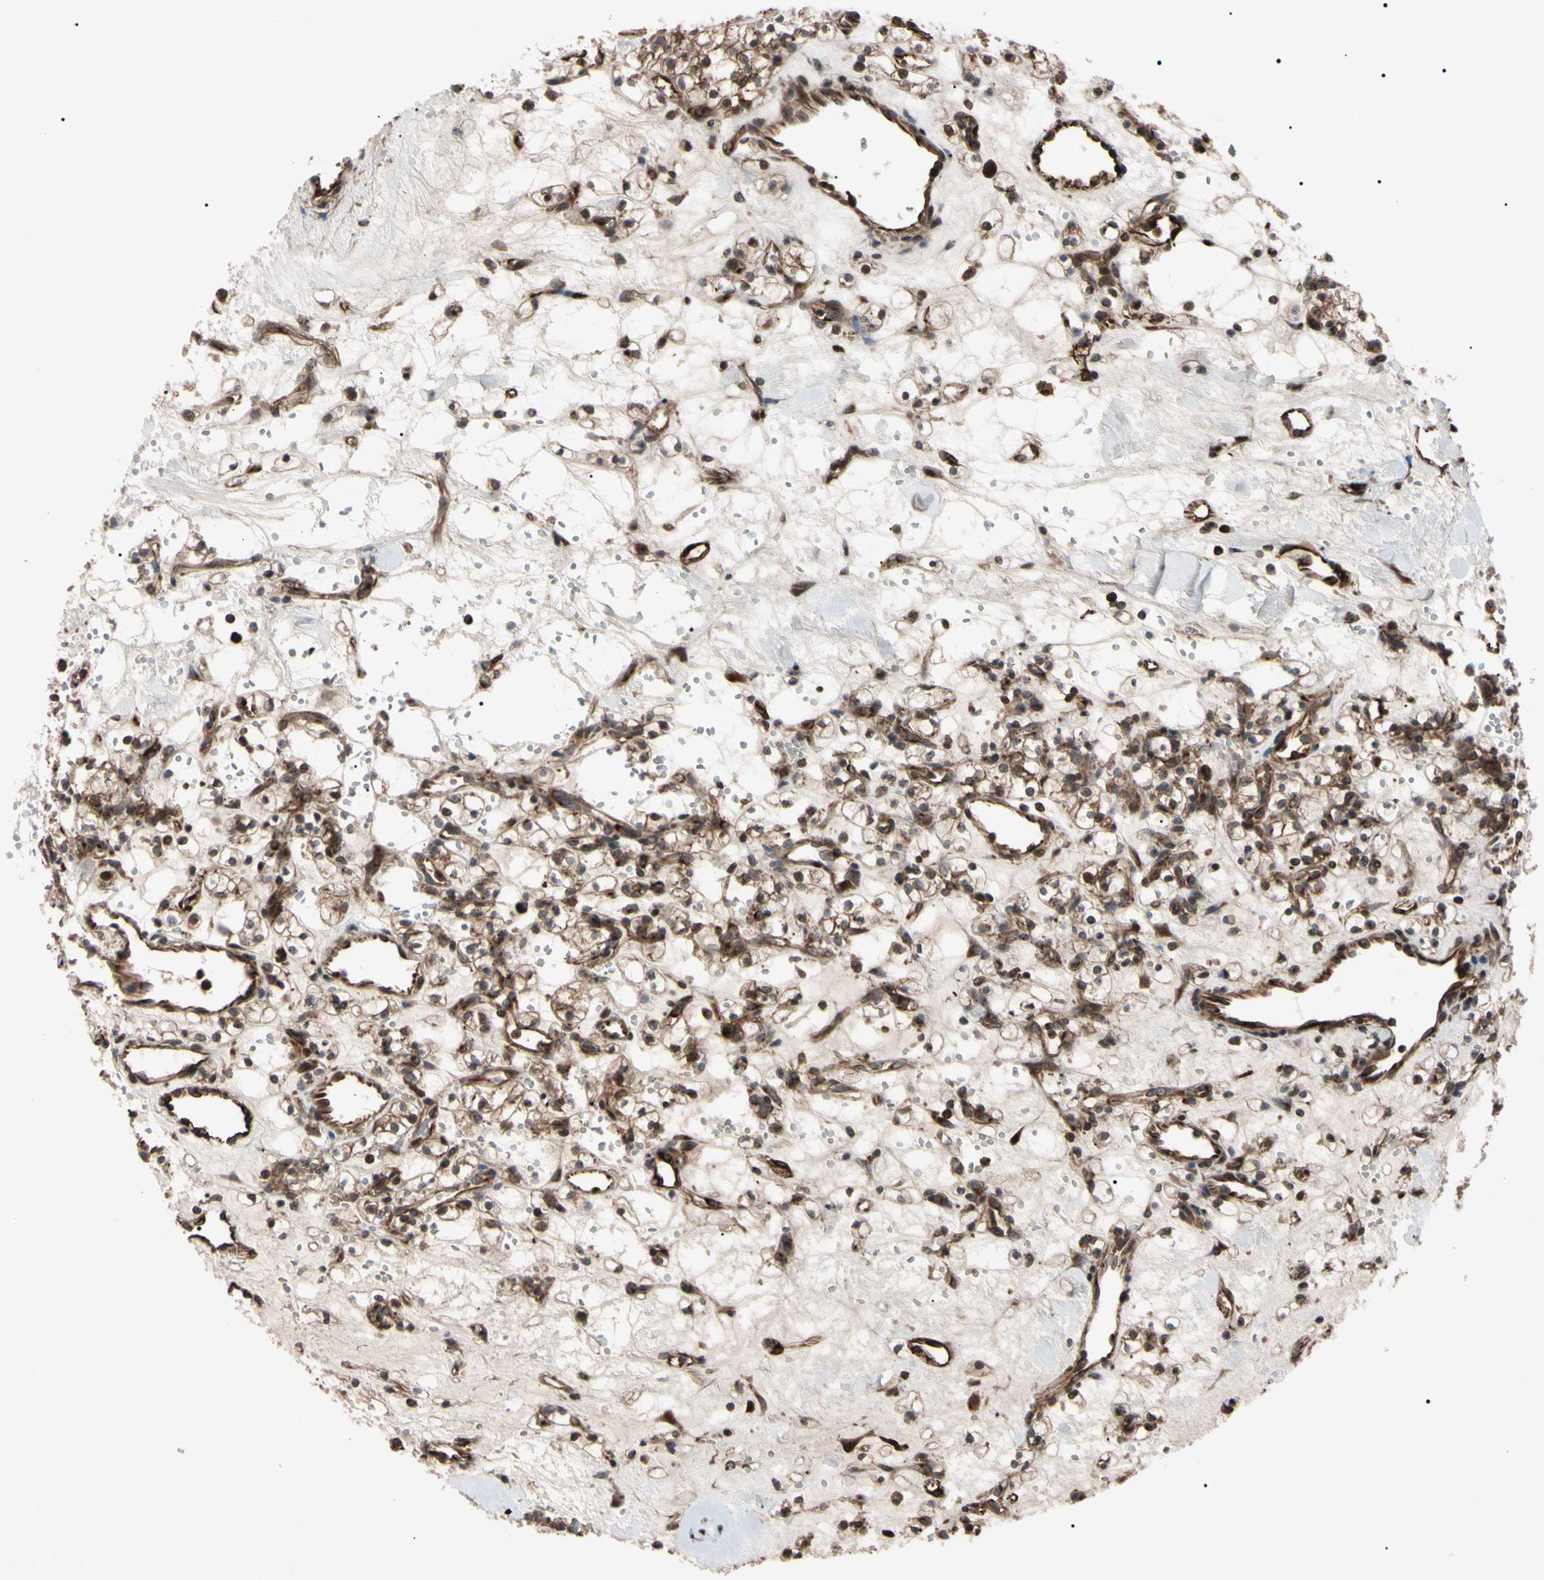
{"staining": {"intensity": "moderate", "quantity": ">75%", "location": "cytoplasmic/membranous"}, "tissue": "renal cancer", "cell_type": "Tumor cells", "image_type": "cancer", "snomed": [{"axis": "morphology", "description": "Adenocarcinoma, NOS"}, {"axis": "topography", "description": "Kidney"}], "caption": "DAB (3,3'-diaminobenzidine) immunohistochemical staining of human adenocarcinoma (renal) shows moderate cytoplasmic/membranous protein positivity in approximately >75% of tumor cells. (brown staining indicates protein expression, while blue staining denotes nuclei).", "gene": "GUCY1B1", "patient": {"sex": "female", "age": 60}}